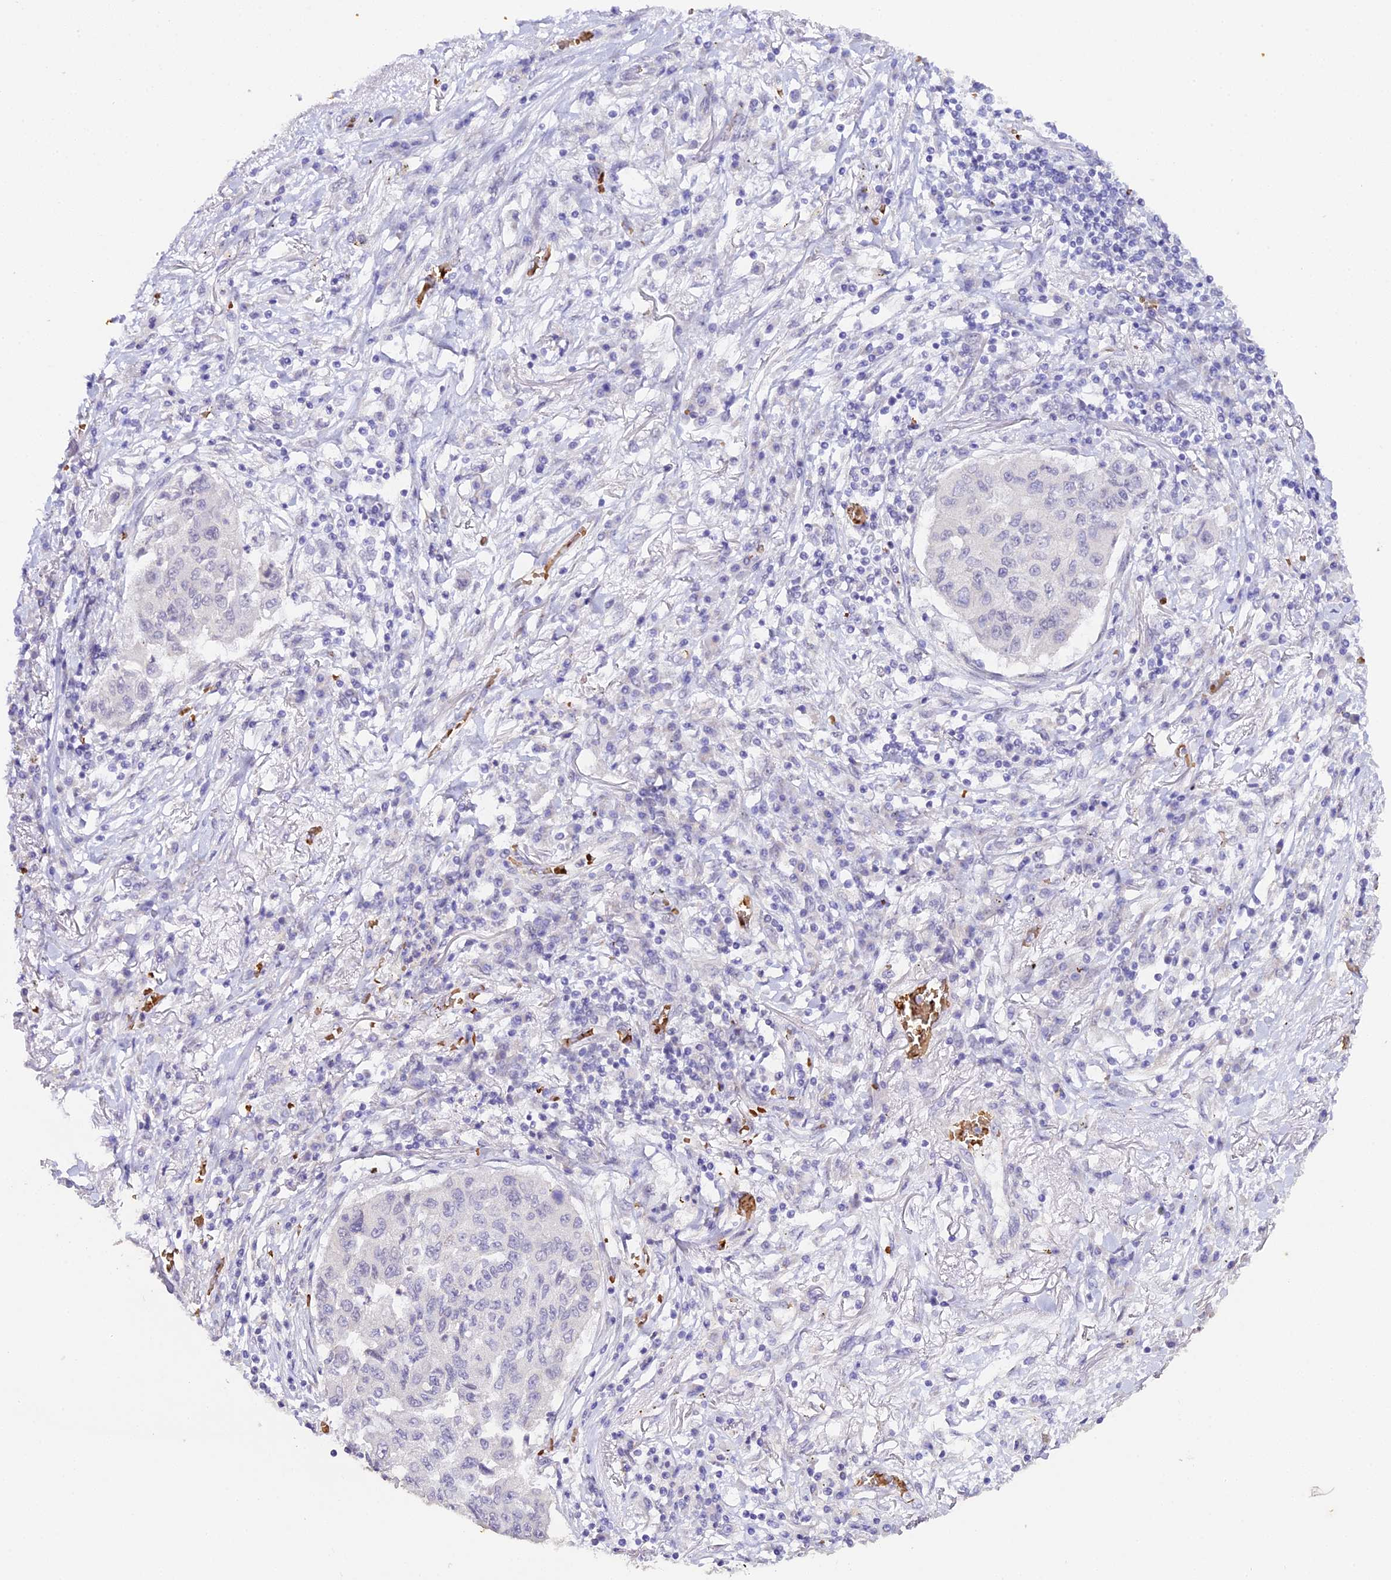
{"staining": {"intensity": "negative", "quantity": "none", "location": "none"}, "tissue": "lung cancer", "cell_type": "Tumor cells", "image_type": "cancer", "snomed": [{"axis": "morphology", "description": "Squamous cell carcinoma, NOS"}, {"axis": "topography", "description": "Lung"}], "caption": "Immunohistochemical staining of human lung cancer demonstrates no significant expression in tumor cells. (DAB (3,3'-diaminobenzidine) immunohistochemistry (IHC) with hematoxylin counter stain).", "gene": "CFAP45", "patient": {"sex": "male", "age": 74}}